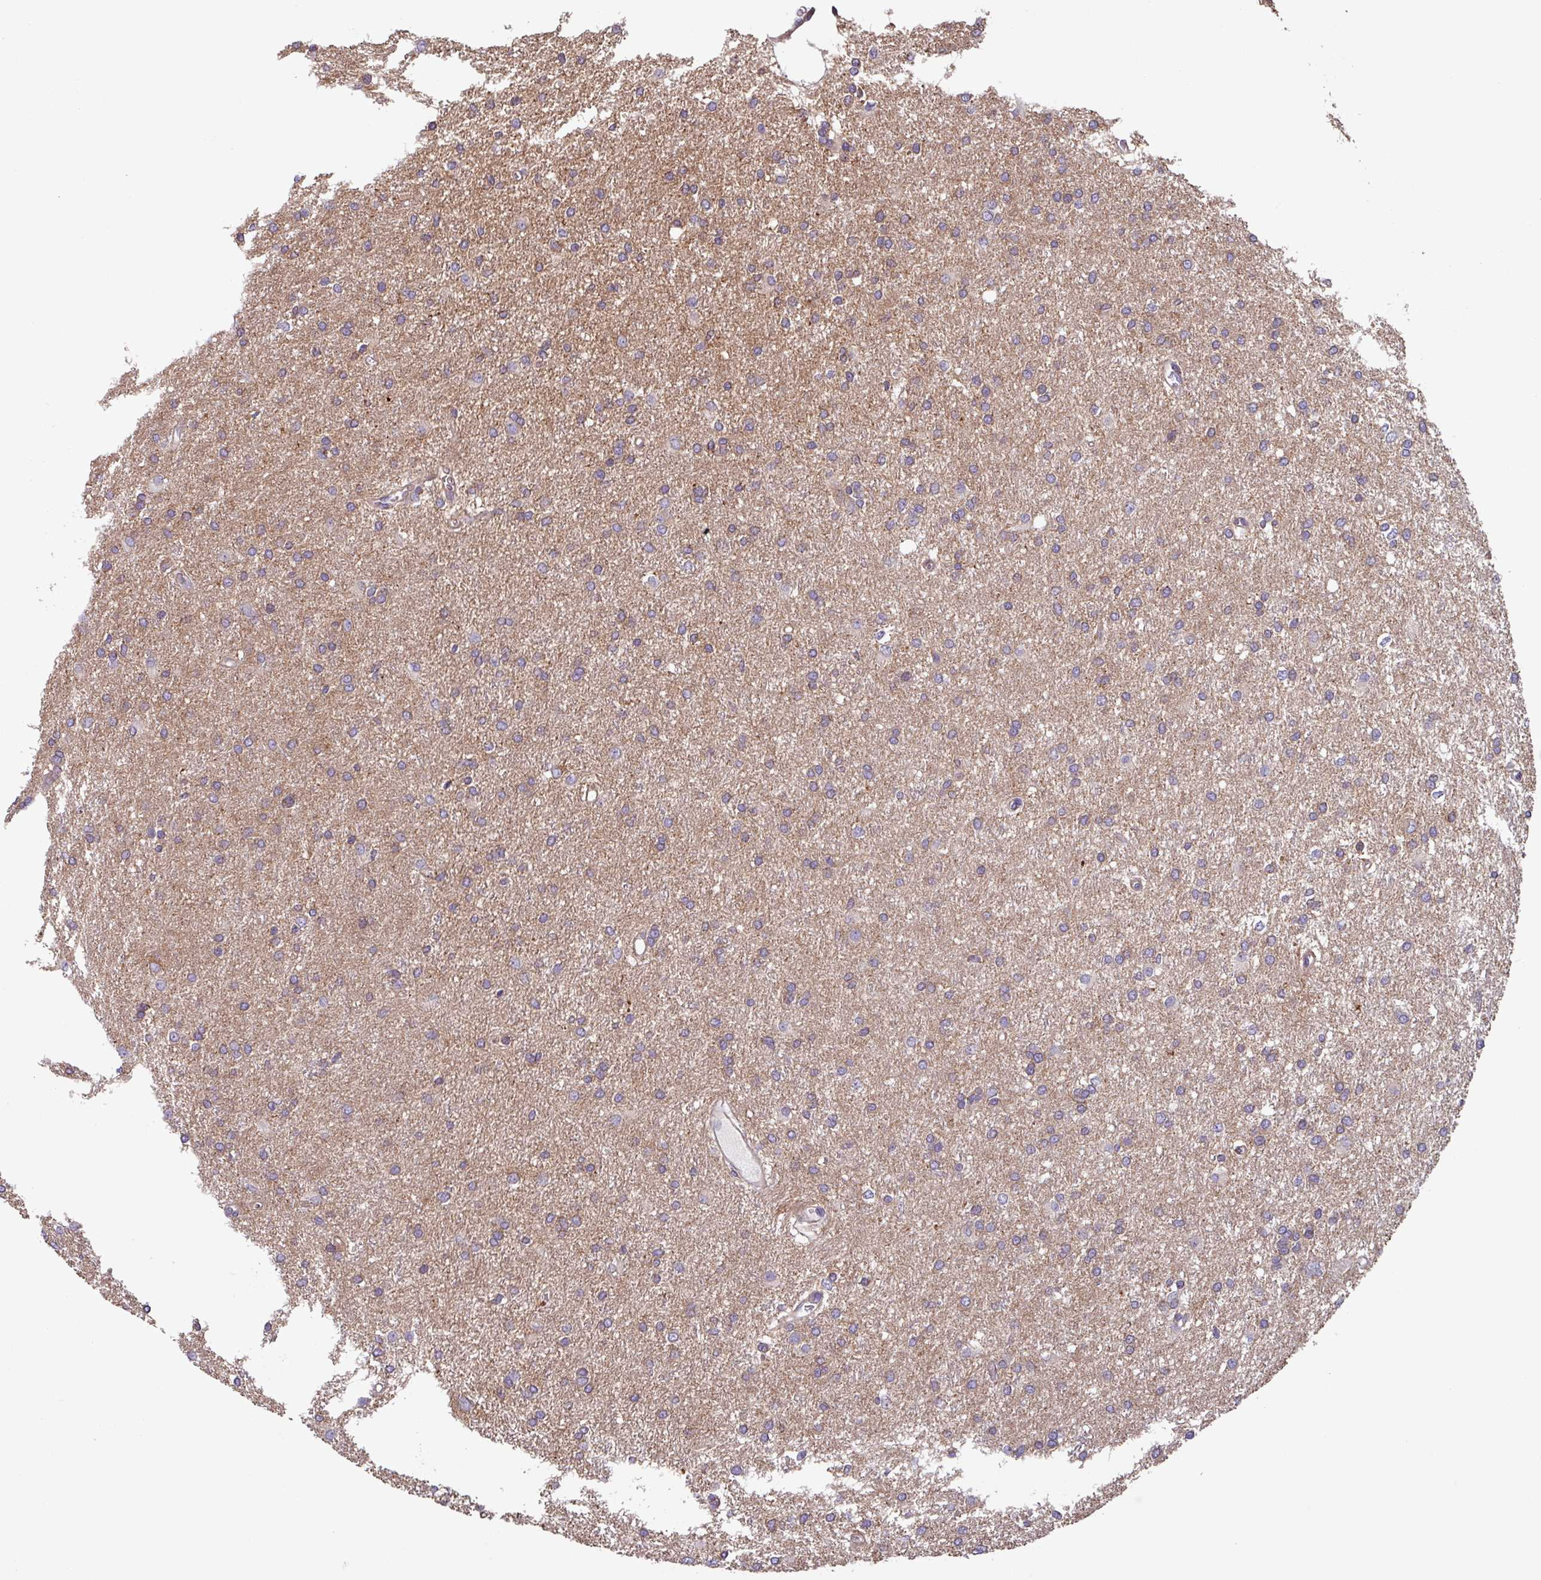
{"staining": {"intensity": "weak", "quantity": "25%-75%", "location": "cytoplasmic/membranous"}, "tissue": "glioma", "cell_type": "Tumor cells", "image_type": "cancer", "snomed": [{"axis": "morphology", "description": "Glioma, malignant, High grade"}, {"axis": "topography", "description": "Brain"}], "caption": "Malignant glioma (high-grade) stained with DAB (3,3'-diaminobenzidine) IHC displays low levels of weak cytoplasmic/membranous positivity in about 25%-75% of tumor cells.", "gene": "PLEKHD1", "patient": {"sex": "female", "age": 50}}